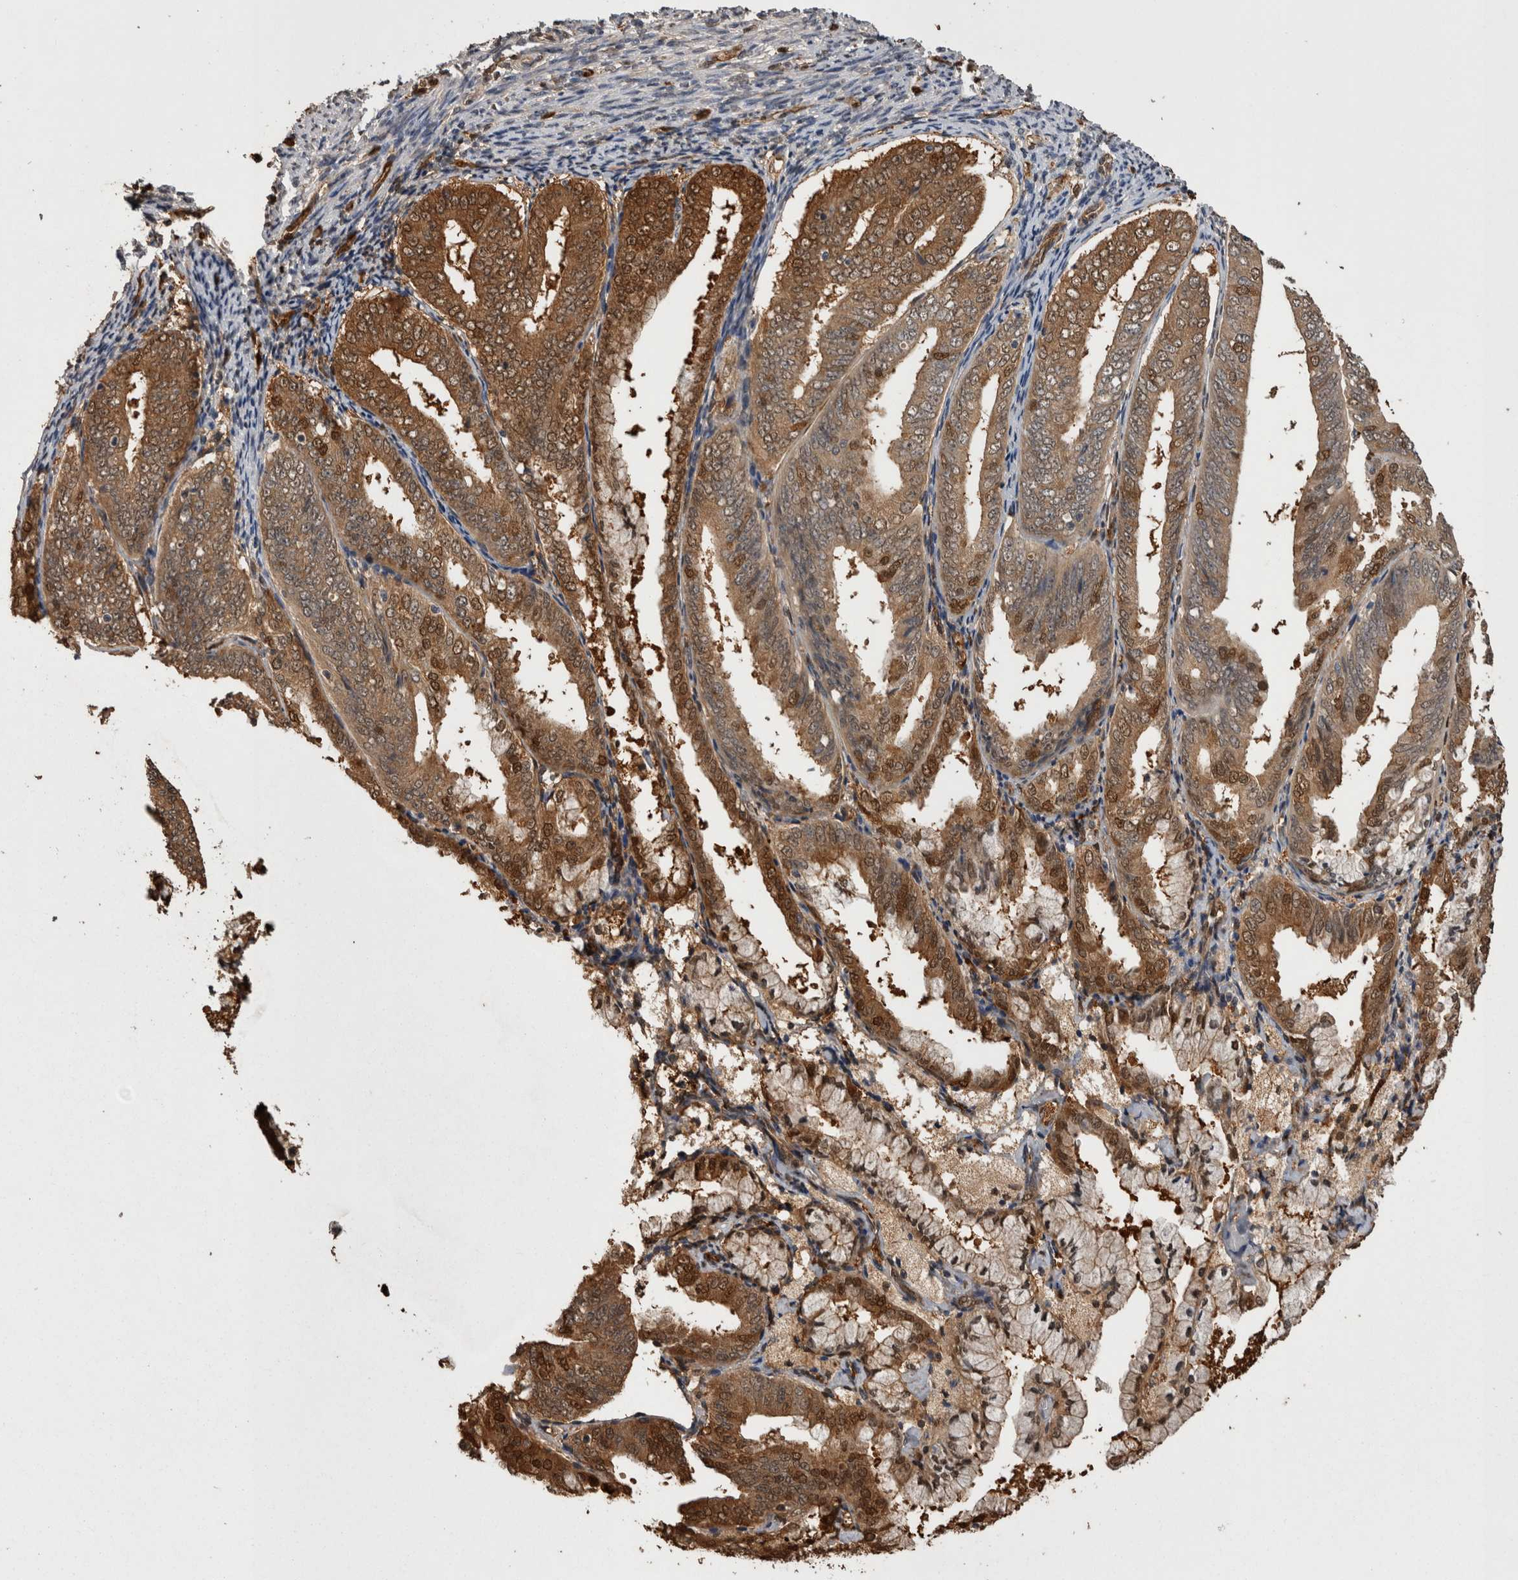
{"staining": {"intensity": "moderate", "quantity": ">75%", "location": "cytoplasmic/membranous,nuclear"}, "tissue": "endometrial cancer", "cell_type": "Tumor cells", "image_type": "cancer", "snomed": [{"axis": "morphology", "description": "Adenocarcinoma, NOS"}, {"axis": "topography", "description": "Endometrium"}], "caption": "A high-resolution image shows immunohistochemistry (IHC) staining of endometrial cancer (adenocarcinoma), which reveals moderate cytoplasmic/membranous and nuclear expression in approximately >75% of tumor cells.", "gene": "LXN", "patient": {"sex": "female", "age": 63}}